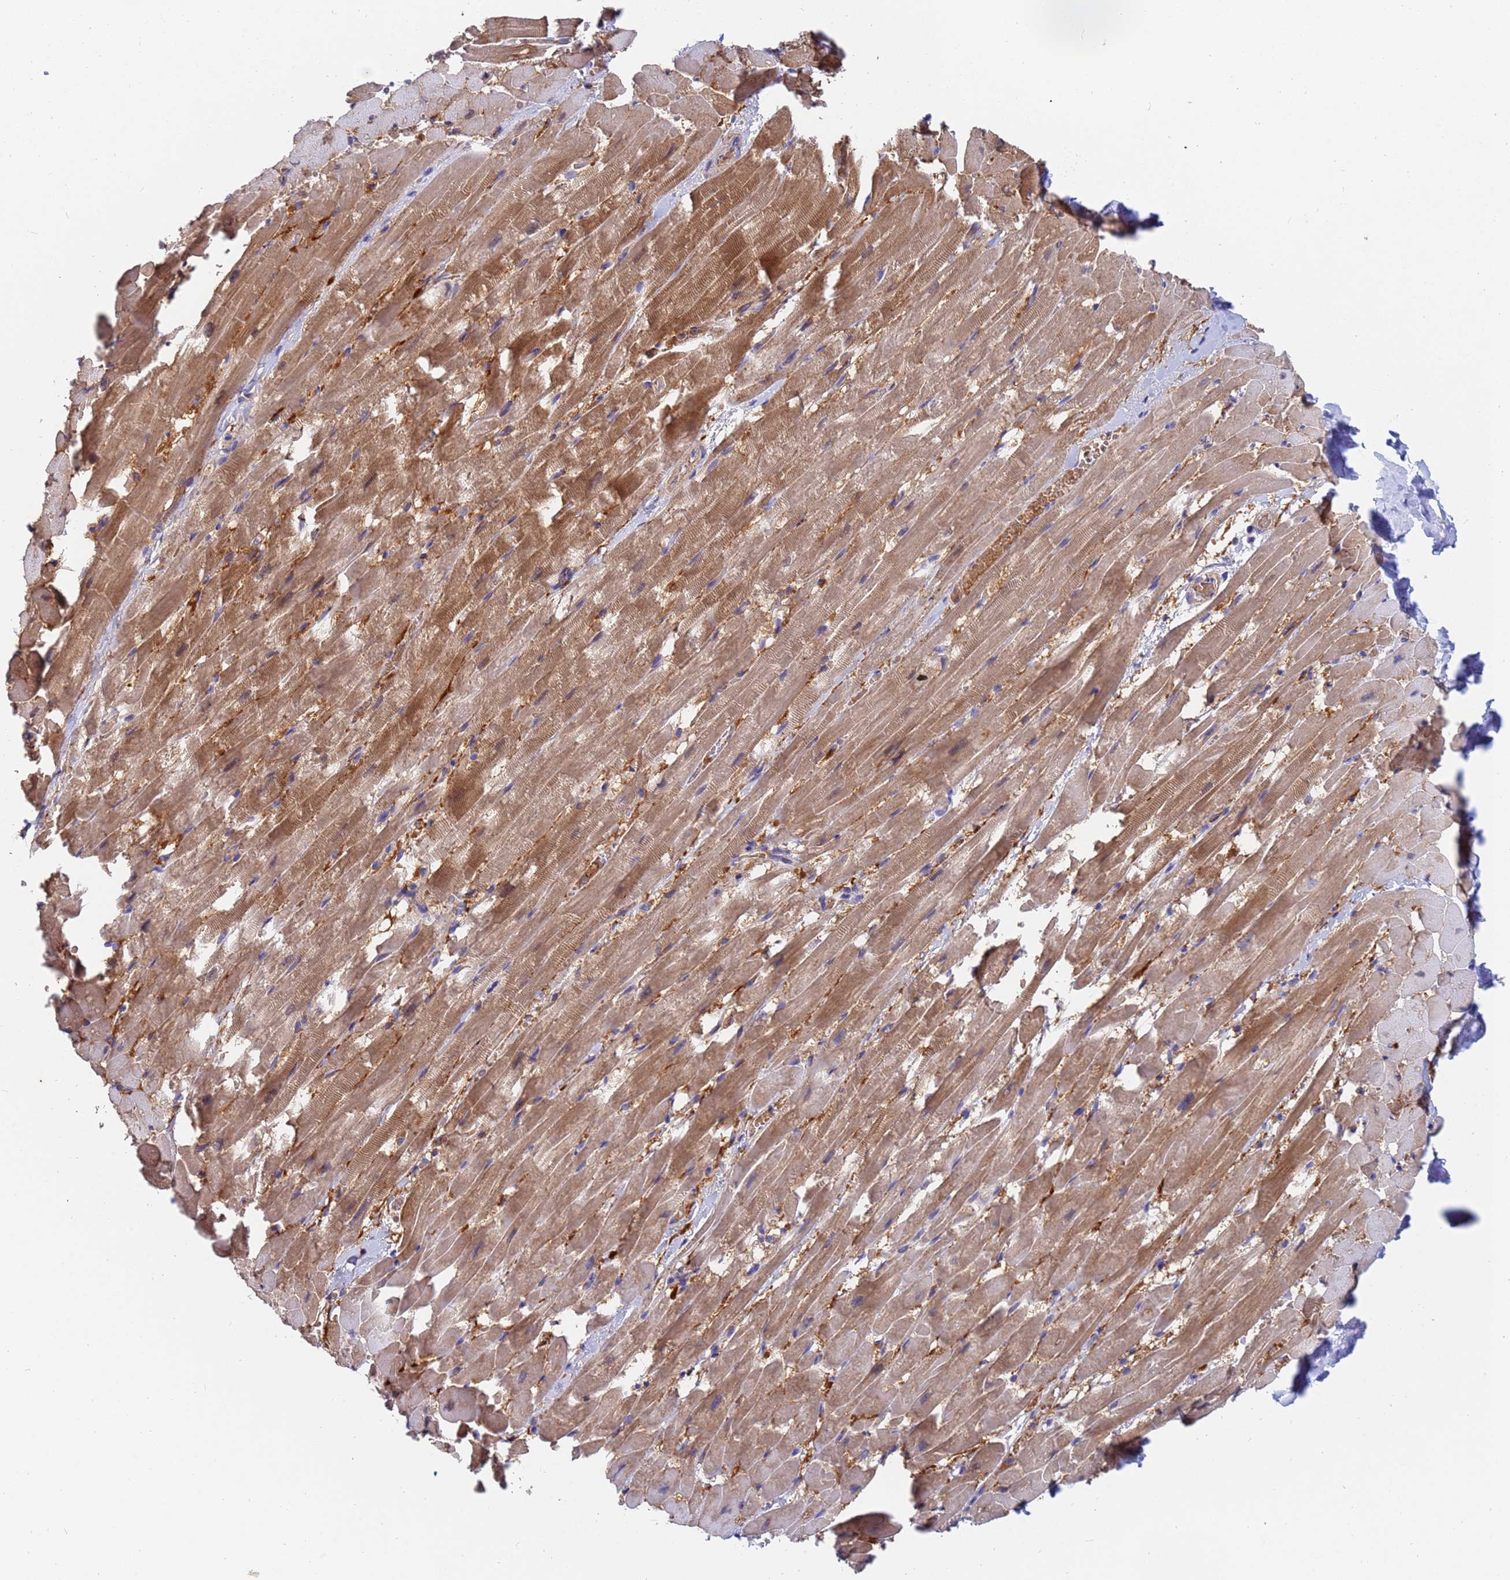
{"staining": {"intensity": "moderate", "quantity": ">75%", "location": "cytoplasmic/membranous"}, "tissue": "heart muscle", "cell_type": "Cardiomyocytes", "image_type": "normal", "snomed": [{"axis": "morphology", "description": "Normal tissue, NOS"}, {"axis": "topography", "description": "Heart"}], "caption": "Human heart muscle stained for a protein (brown) displays moderate cytoplasmic/membranous positive expression in approximately >75% of cardiomyocytes.", "gene": "TTLL11", "patient": {"sex": "male", "age": 37}}